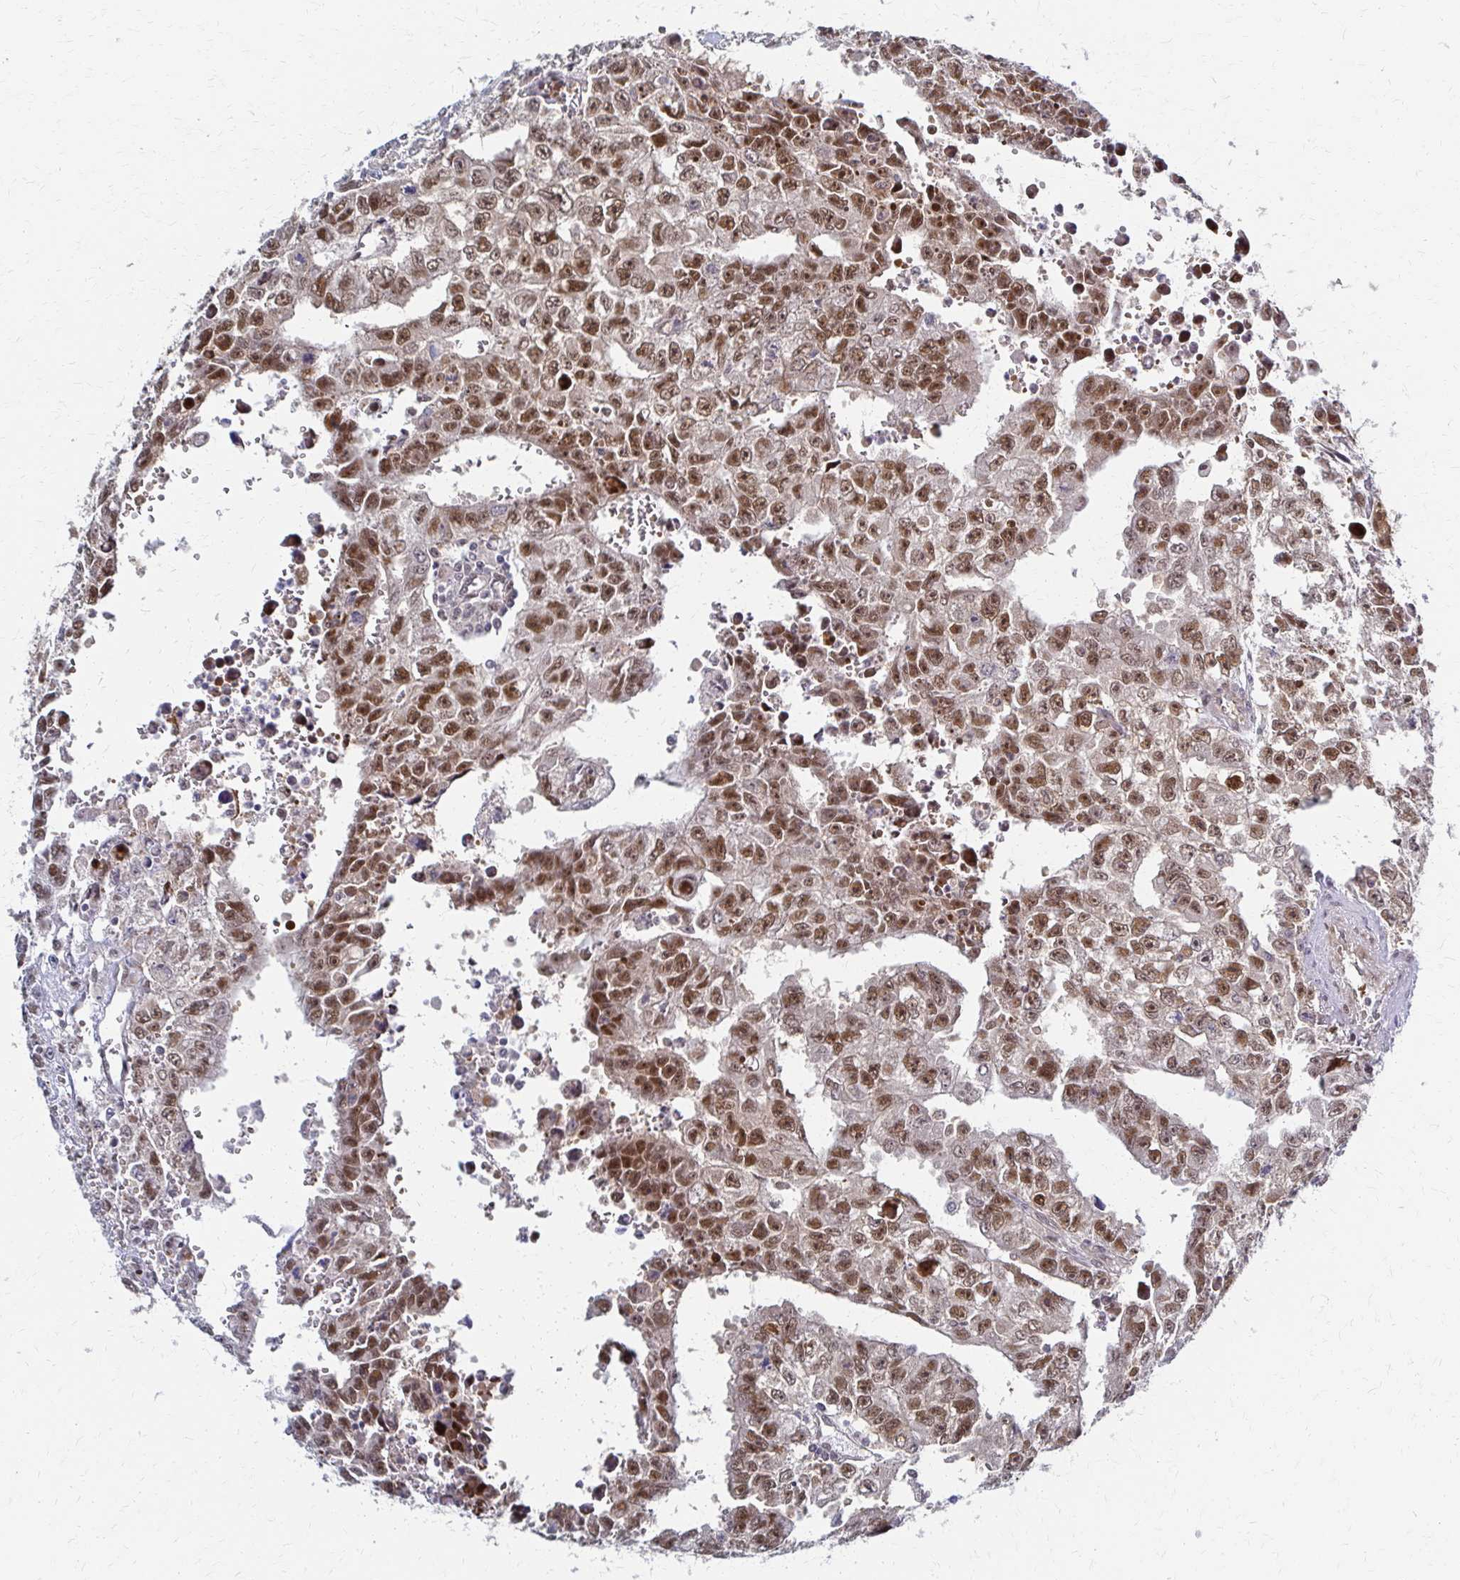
{"staining": {"intensity": "moderate", "quantity": ">75%", "location": "nuclear"}, "tissue": "testis cancer", "cell_type": "Tumor cells", "image_type": "cancer", "snomed": [{"axis": "morphology", "description": "Carcinoma, Embryonal, NOS"}, {"axis": "morphology", "description": "Teratoma, malignant, NOS"}, {"axis": "topography", "description": "Testis"}], "caption": "Brown immunohistochemical staining in human testis cancer reveals moderate nuclear expression in approximately >75% of tumor cells.", "gene": "PSMD7", "patient": {"sex": "male", "age": 24}}